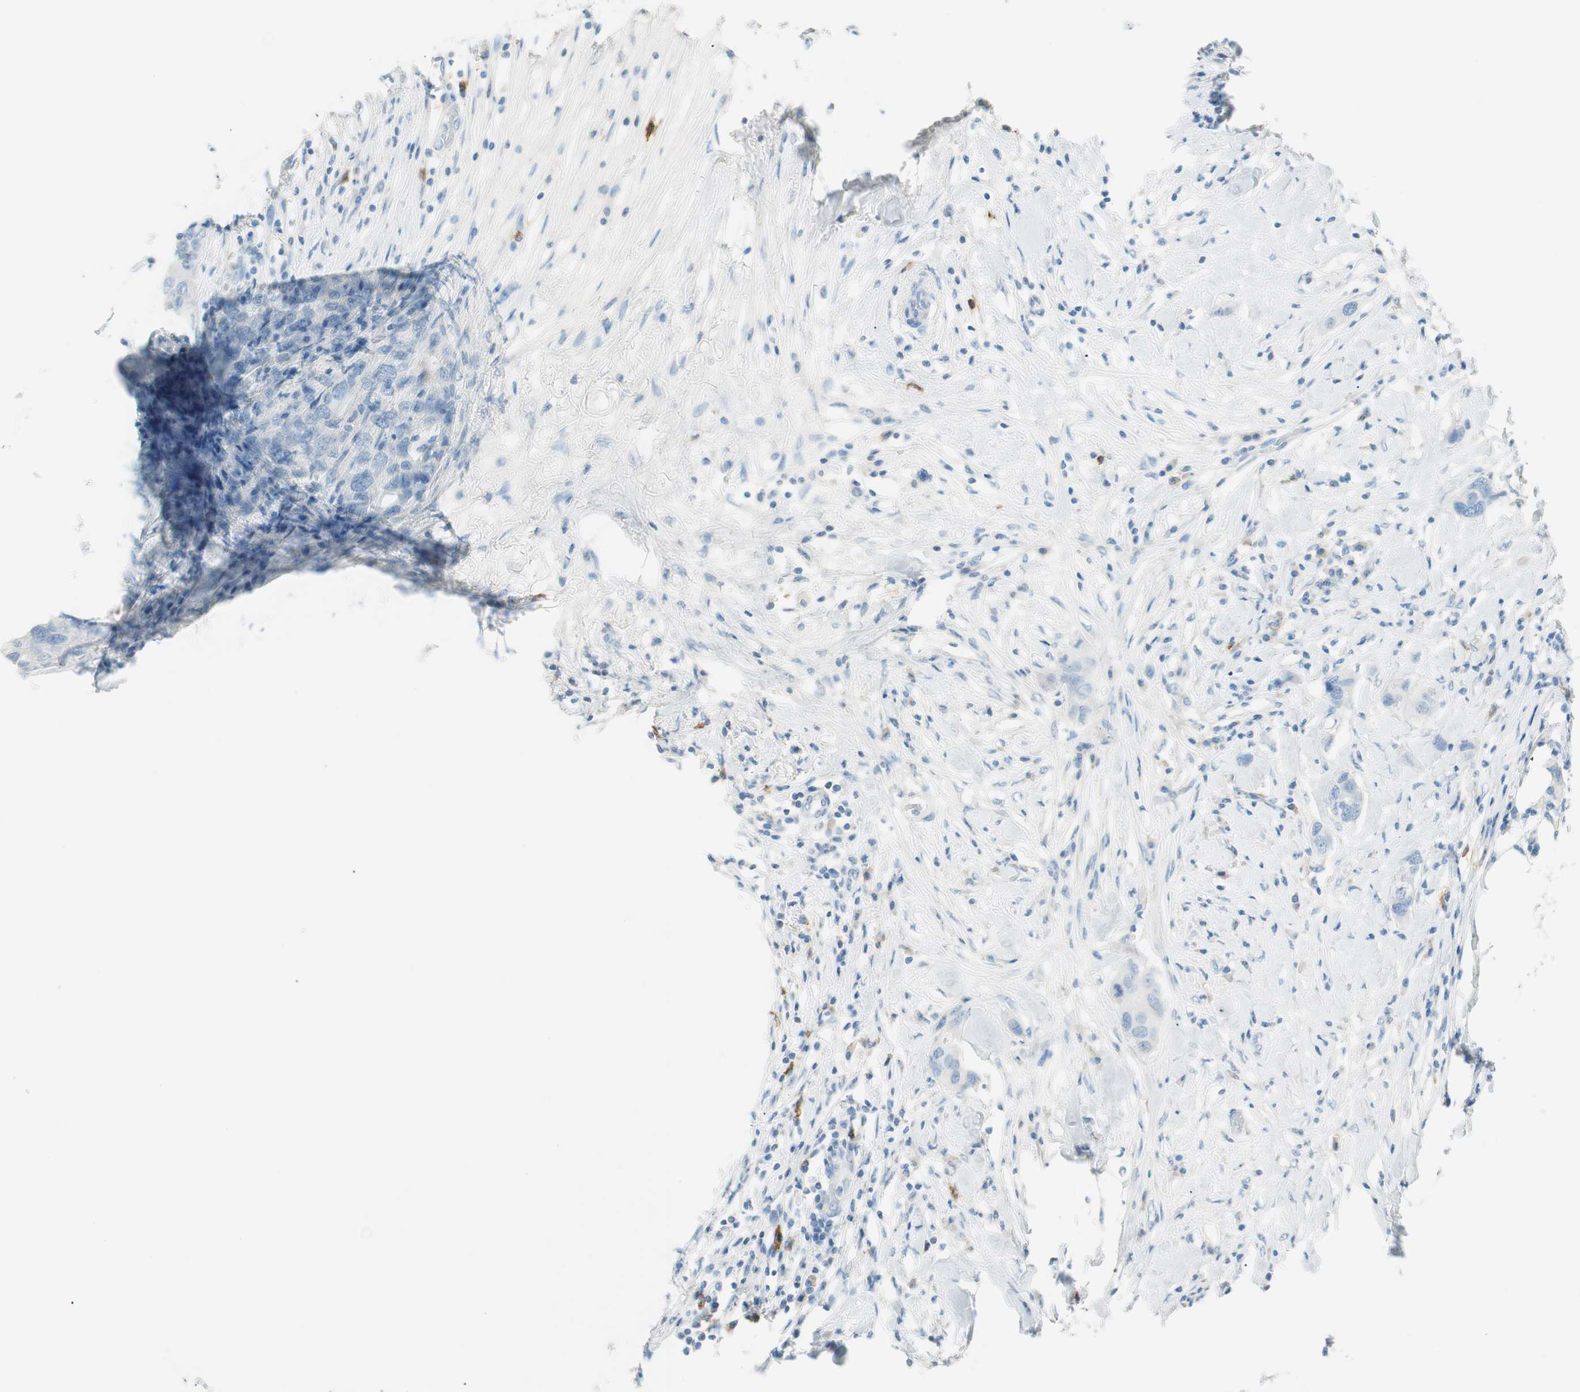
{"staining": {"intensity": "negative", "quantity": "none", "location": "none"}, "tissue": "breast cancer", "cell_type": "Tumor cells", "image_type": "cancer", "snomed": [{"axis": "morphology", "description": "Duct carcinoma"}, {"axis": "topography", "description": "Breast"}], "caption": "High power microscopy photomicrograph of an immunohistochemistry (IHC) photomicrograph of breast cancer (invasive ductal carcinoma), revealing no significant expression in tumor cells.", "gene": "TNFRSF13C", "patient": {"sex": "female", "age": 50}}